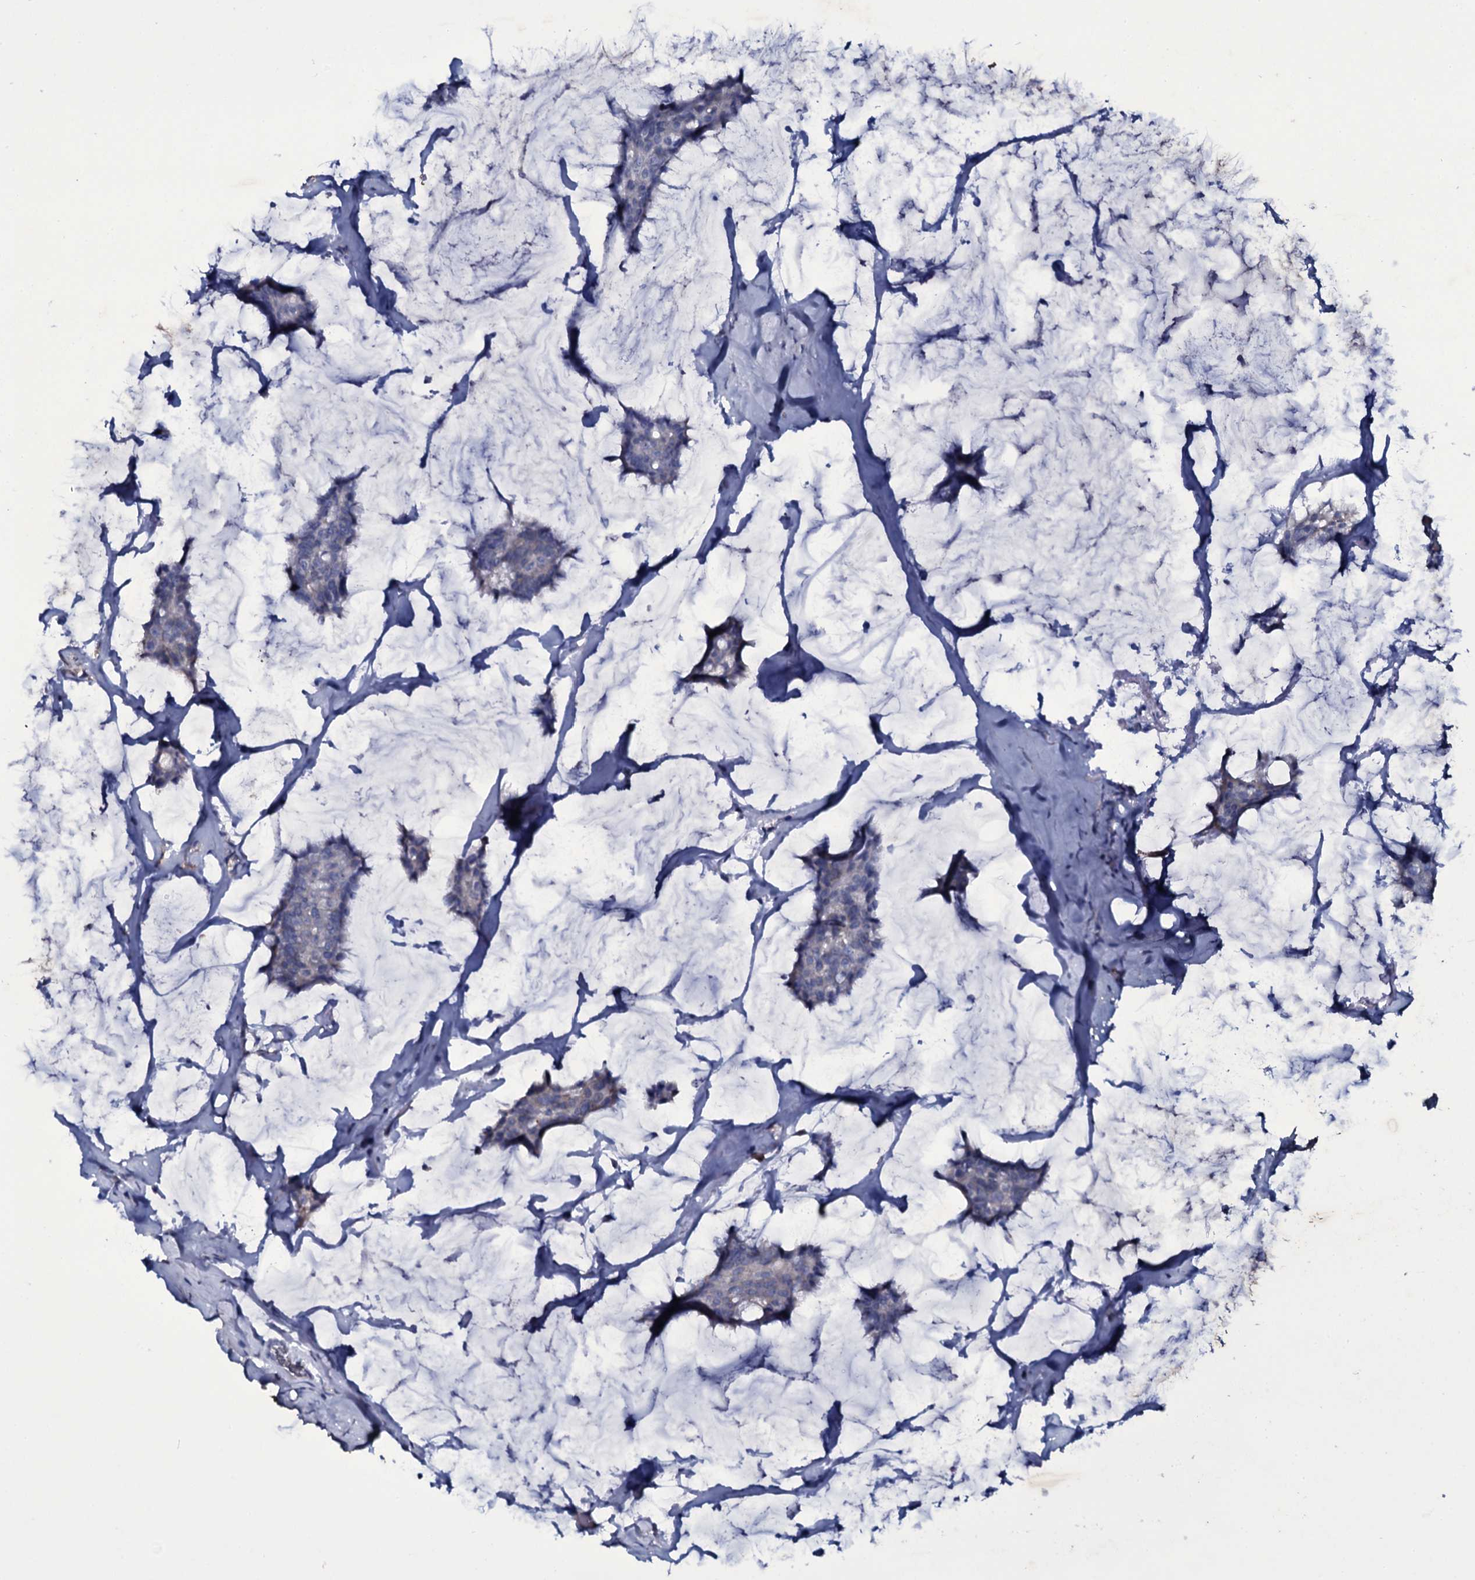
{"staining": {"intensity": "negative", "quantity": "none", "location": "none"}, "tissue": "breast cancer", "cell_type": "Tumor cells", "image_type": "cancer", "snomed": [{"axis": "morphology", "description": "Duct carcinoma"}, {"axis": "topography", "description": "Breast"}], "caption": "The image reveals no significant staining in tumor cells of breast invasive ductal carcinoma.", "gene": "SELENOT", "patient": {"sex": "female", "age": 93}}